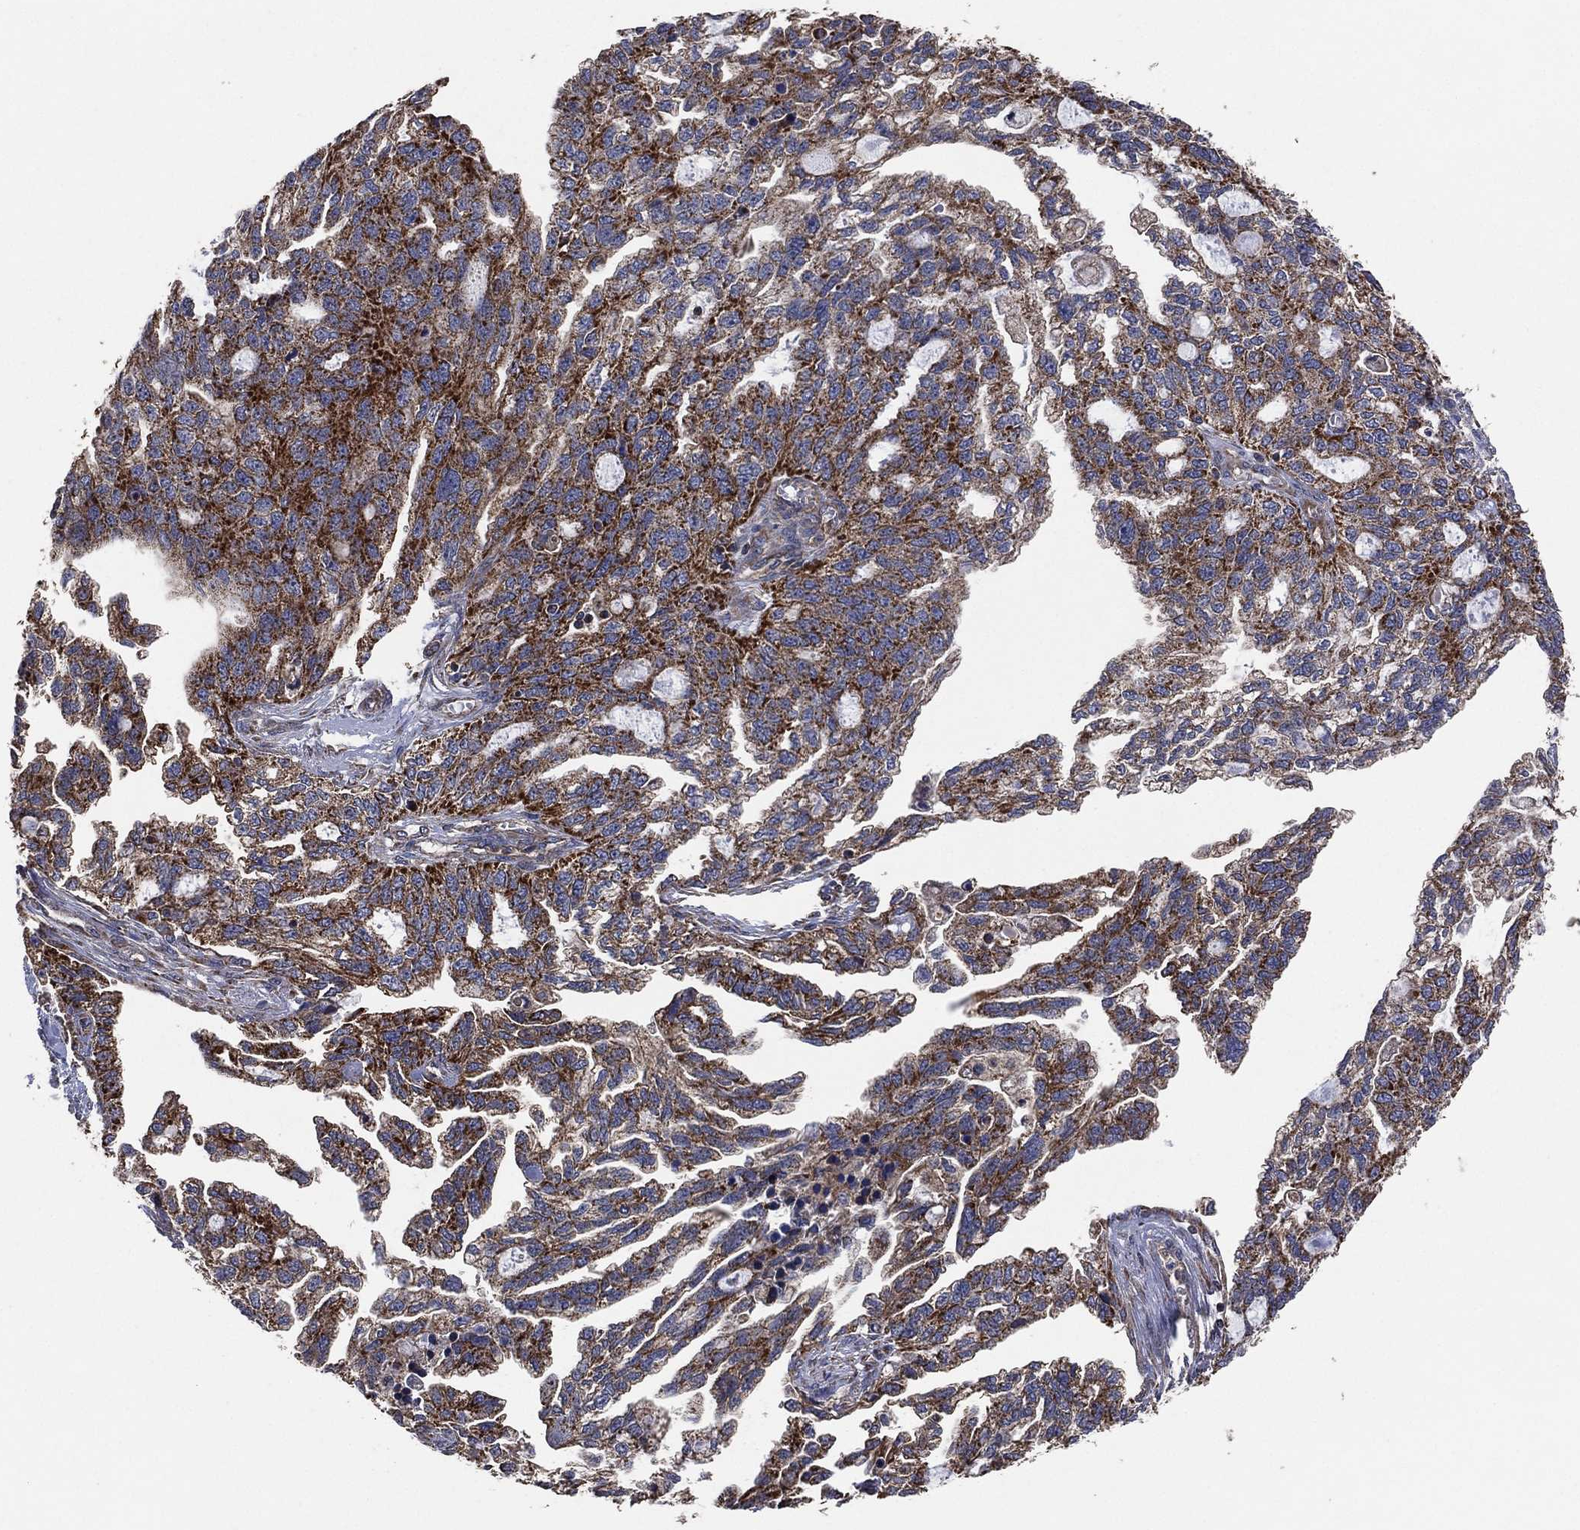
{"staining": {"intensity": "strong", "quantity": "<25%", "location": "cytoplasmic/membranous"}, "tissue": "ovarian cancer", "cell_type": "Tumor cells", "image_type": "cancer", "snomed": [{"axis": "morphology", "description": "Cystadenocarcinoma, serous, NOS"}, {"axis": "topography", "description": "Ovary"}], "caption": "Ovarian serous cystadenocarcinoma stained for a protein reveals strong cytoplasmic/membranous positivity in tumor cells.", "gene": "LIMD1", "patient": {"sex": "female", "age": 51}}